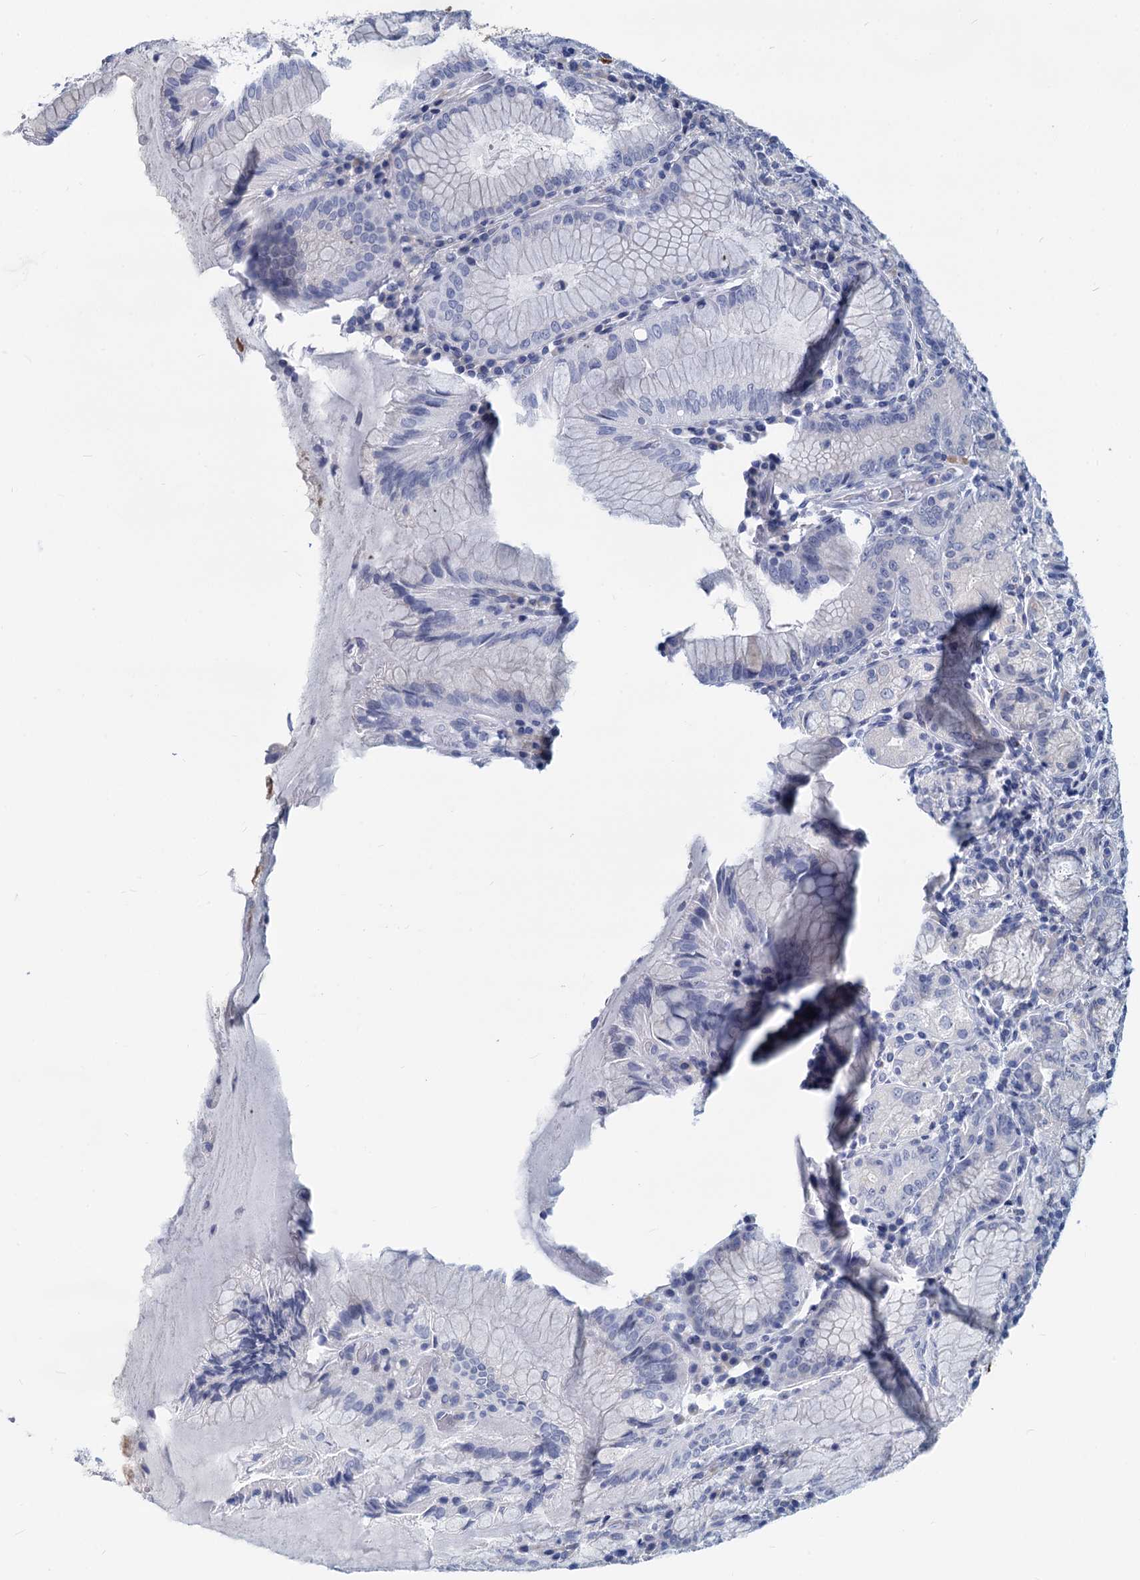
{"staining": {"intensity": "weak", "quantity": "<25%", "location": "cytoplasmic/membranous"}, "tissue": "stomach", "cell_type": "Glandular cells", "image_type": "normal", "snomed": [{"axis": "morphology", "description": "Normal tissue, NOS"}, {"axis": "topography", "description": "Stomach, upper"}, {"axis": "topography", "description": "Stomach, lower"}], "caption": "Immunohistochemical staining of unremarkable human stomach reveals no significant staining in glandular cells.", "gene": "GSTM3", "patient": {"sex": "female", "age": 76}}